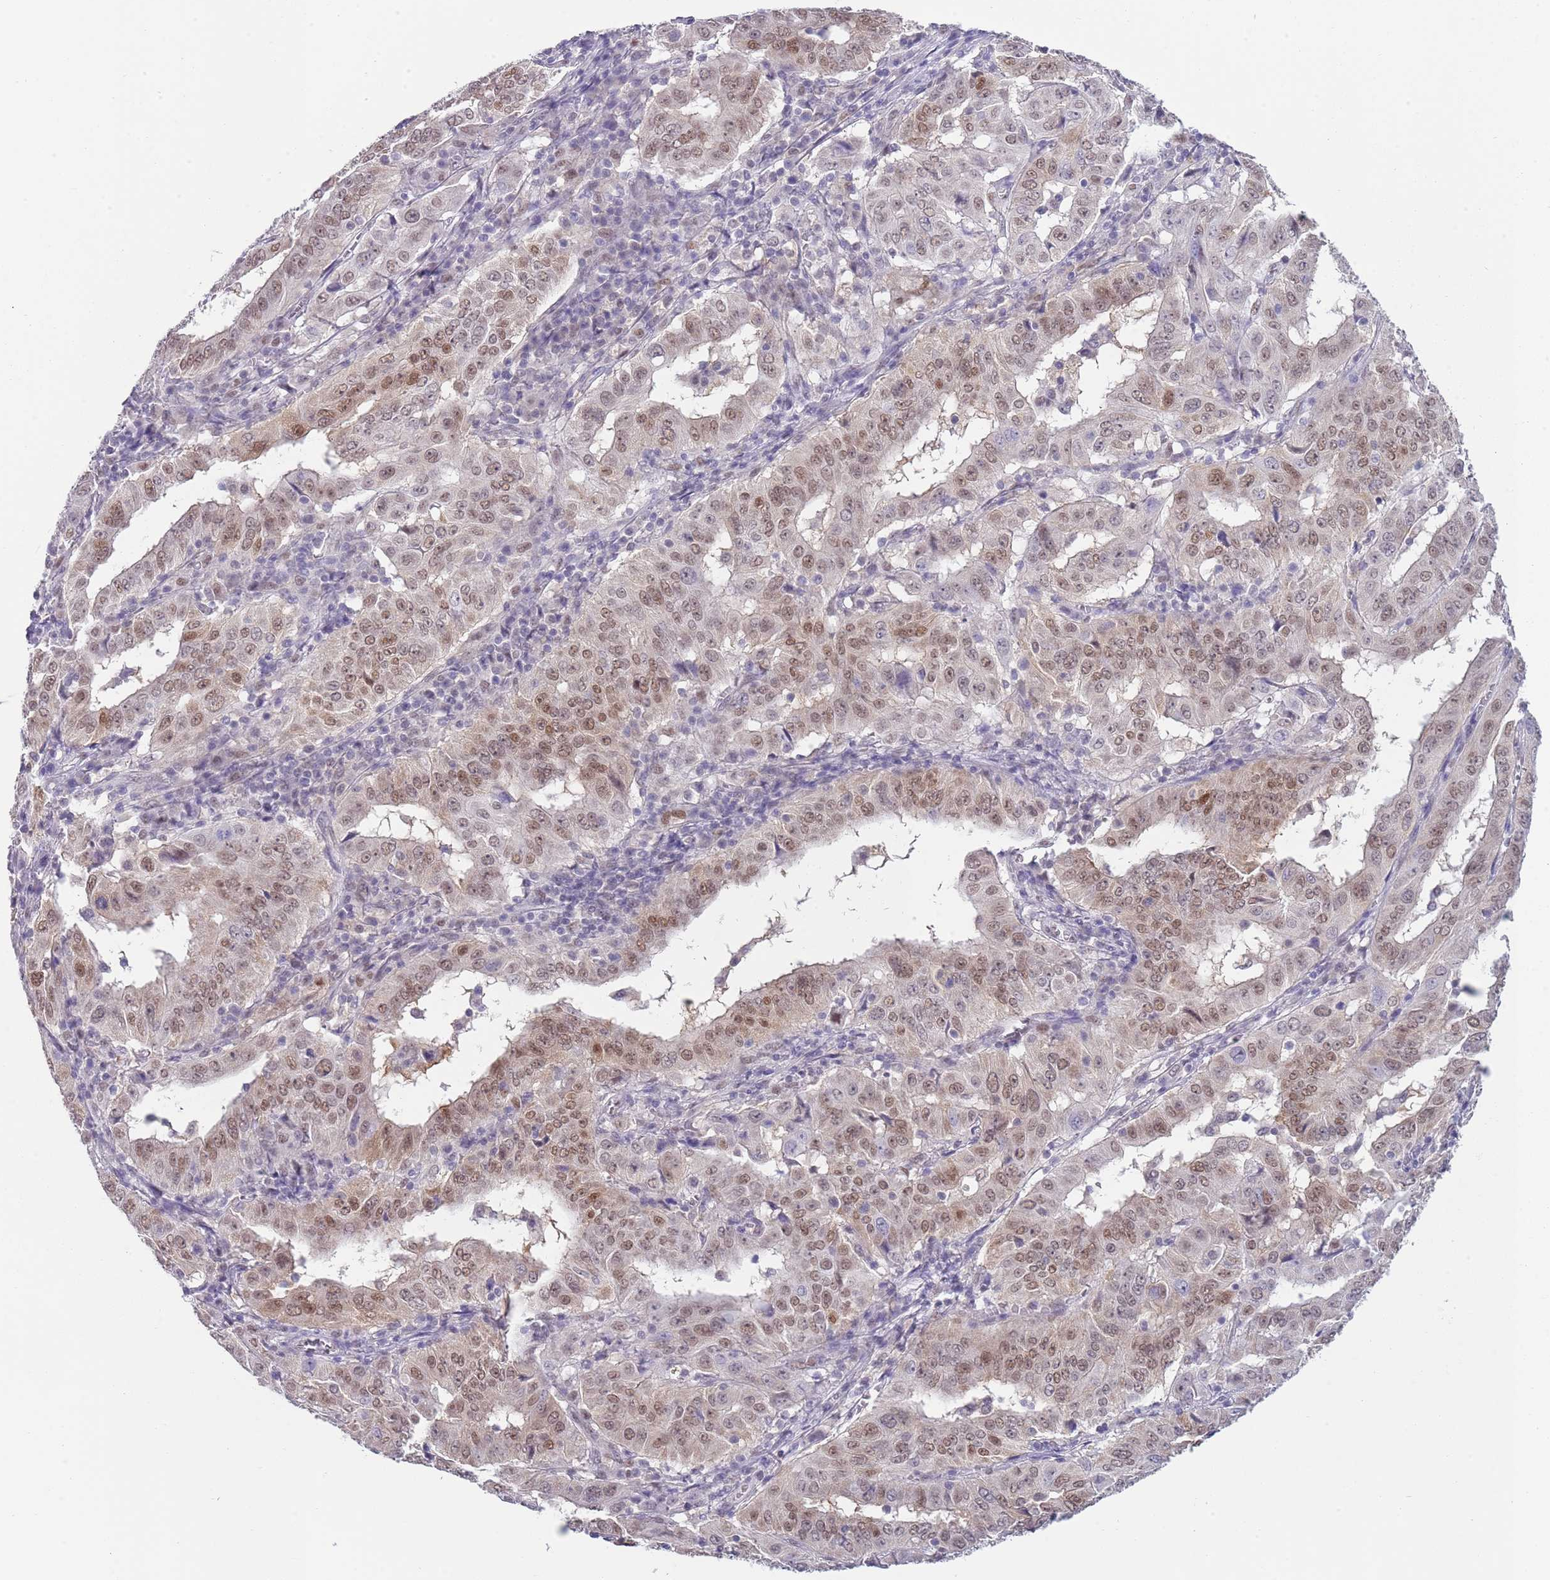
{"staining": {"intensity": "moderate", "quantity": "25%-75%", "location": "nuclear"}, "tissue": "pancreatic cancer", "cell_type": "Tumor cells", "image_type": "cancer", "snomed": [{"axis": "morphology", "description": "Adenocarcinoma, NOS"}, {"axis": "topography", "description": "Pancreas"}], "caption": "Adenocarcinoma (pancreatic) tissue demonstrates moderate nuclear positivity in about 25%-75% of tumor cells The staining was performed using DAB (3,3'-diaminobenzidine) to visualize the protein expression in brown, while the nuclei were stained in blue with hematoxylin (Magnification: 20x).", "gene": "SEPHS2", "patient": {"sex": "male", "age": 63}}